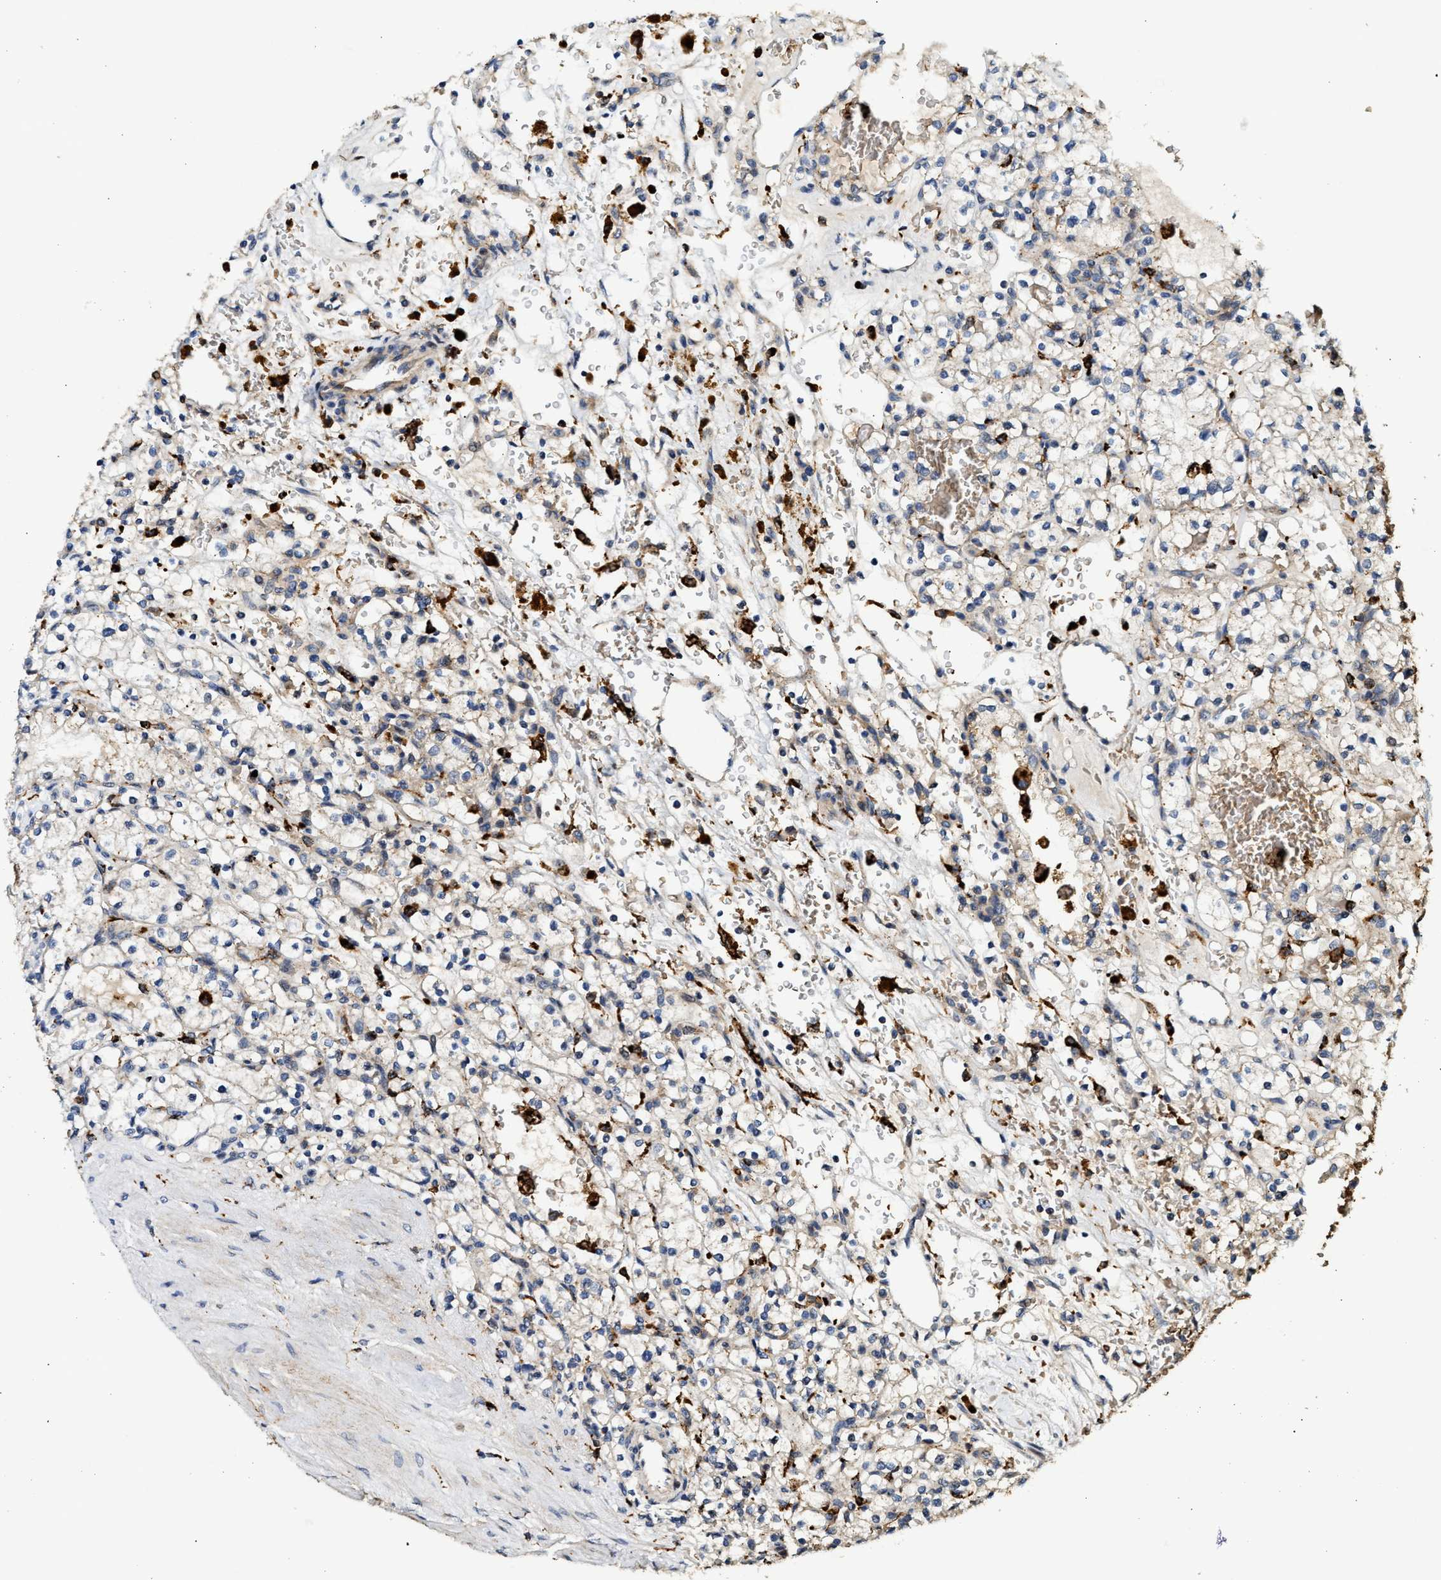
{"staining": {"intensity": "negative", "quantity": "none", "location": "none"}, "tissue": "renal cancer", "cell_type": "Tumor cells", "image_type": "cancer", "snomed": [{"axis": "morphology", "description": "Normal tissue, NOS"}, {"axis": "morphology", "description": "Adenocarcinoma, NOS"}, {"axis": "topography", "description": "Kidney"}], "caption": "Immunohistochemistry of renal adenocarcinoma demonstrates no expression in tumor cells.", "gene": "PLD3", "patient": {"sex": "female", "age": 55}}